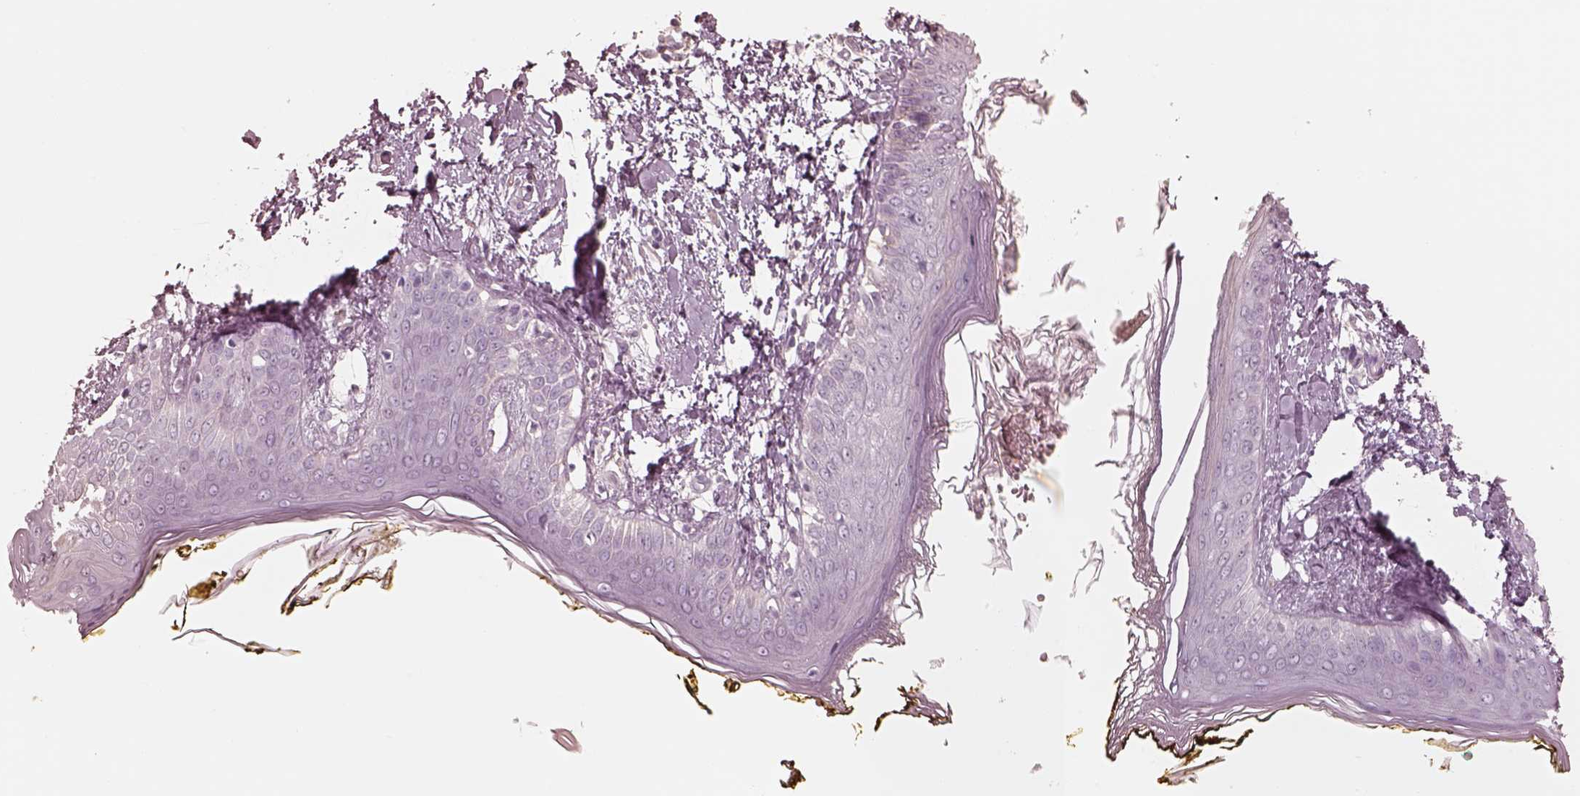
{"staining": {"intensity": "negative", "quantity": "none", "location": "none"}, "tissue": "skin", "cell_type": "Fibroblasts", "image_type": "normal", "snomed": [{"axis": "morphology", "description": "Normal tissue, NOS"}, {"axis": "topography", "description": "Skin"}], "caption": "High power microscopy photomicrograph of an immunohistochemistry (IHC) micrograph of benign skin, revealing no significant expression in fibroblasts.", "gene": "GPRIN1", "patient": {"sex": "female", "age": 34}}